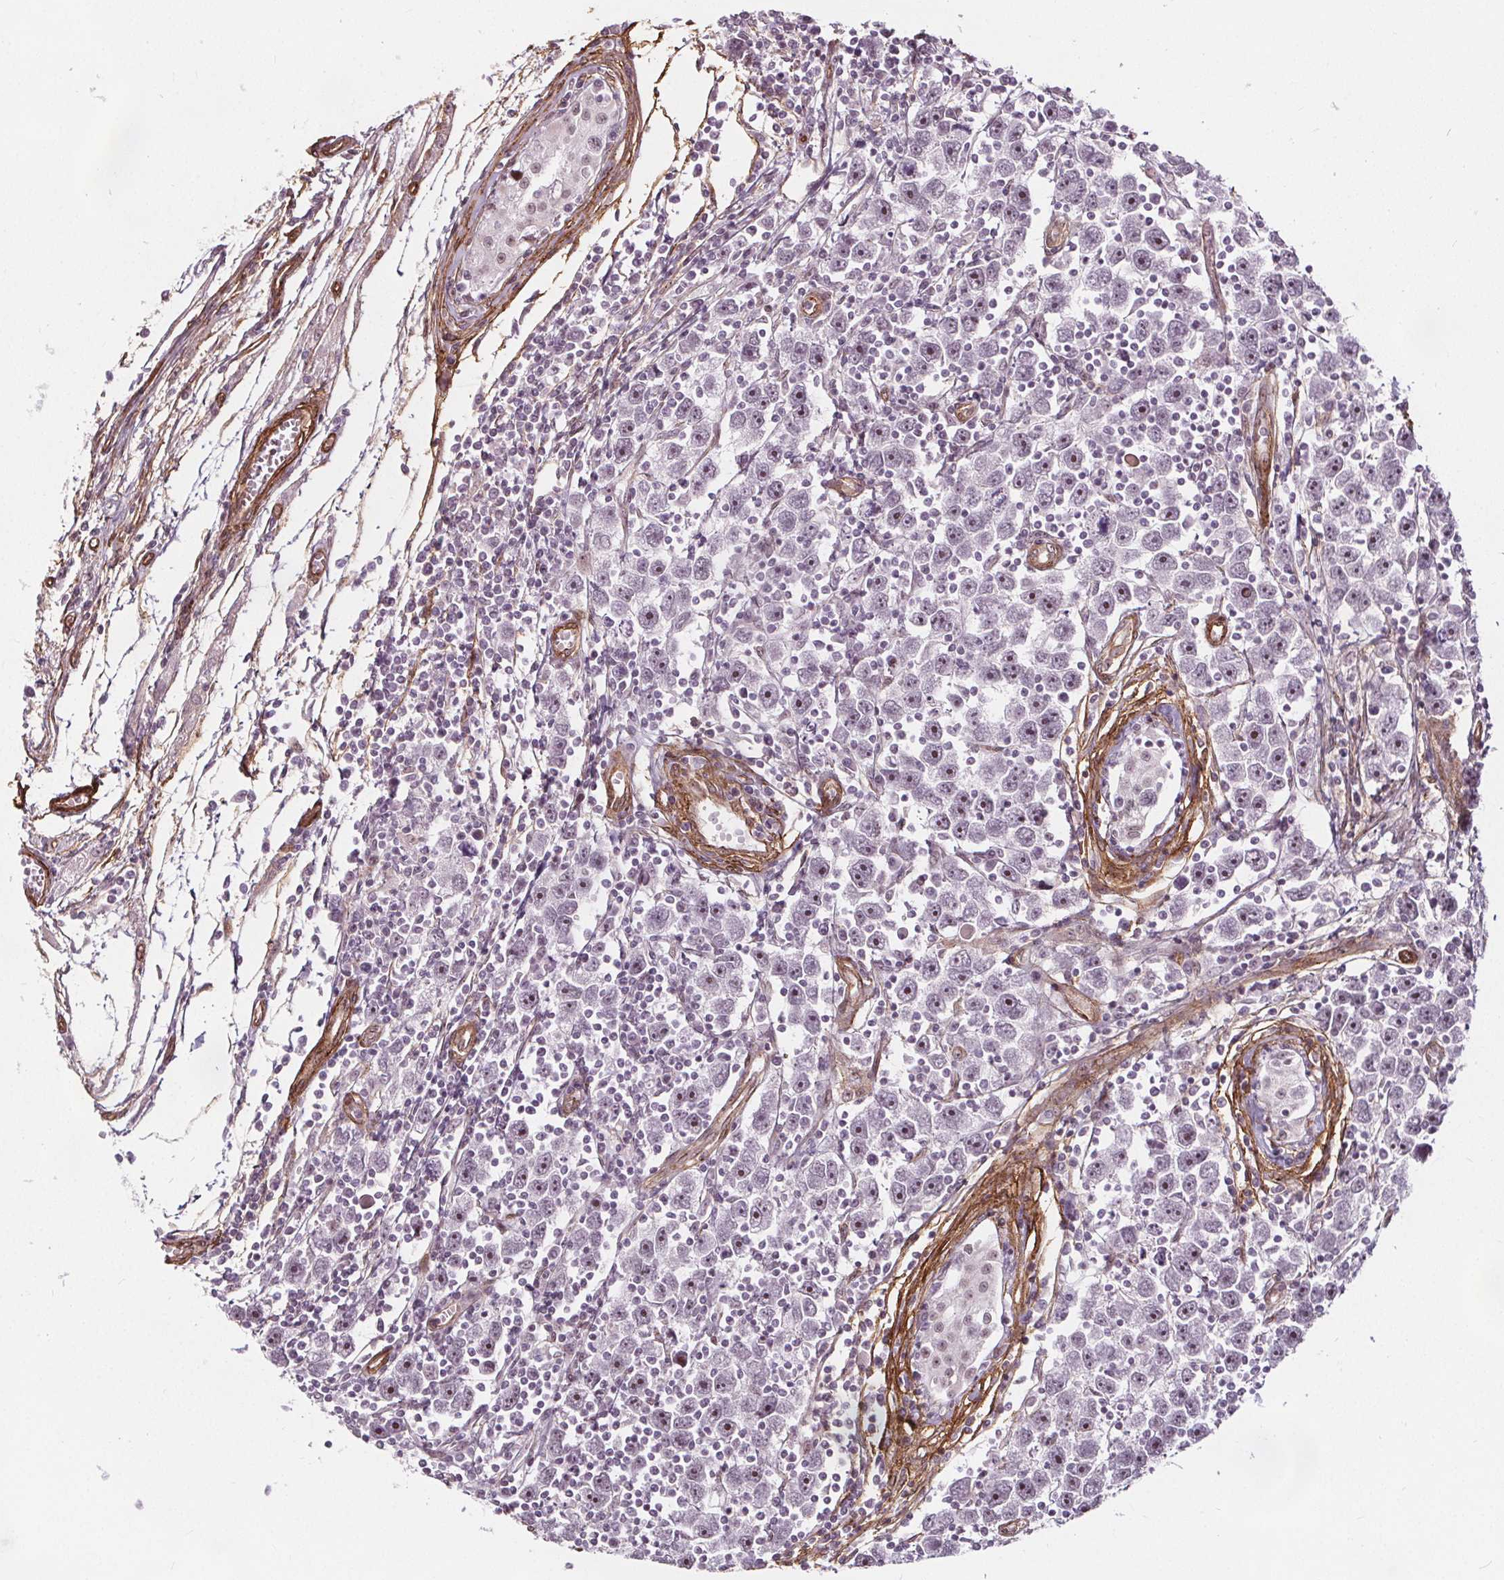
{"staining": {"intensity": "weak", "quantity": "25%-75%", "location": "nuclear"}, "tissue": "testis cancer", "cell_type": "Tumor cells", "image_type": "cancer", "snomed": [{"axis": "morphology", "description": "Seminoma, NOS"}, {"axis": "topography", "description": "Testis"}], "caption": "Brown immunohistochemical staining in human seminoma (testis) shows weak nuclear expression in approximately 25%-75% of tumor cells.", "gene": "HAS1", "patient": {"sex": "male", "age": 30}}